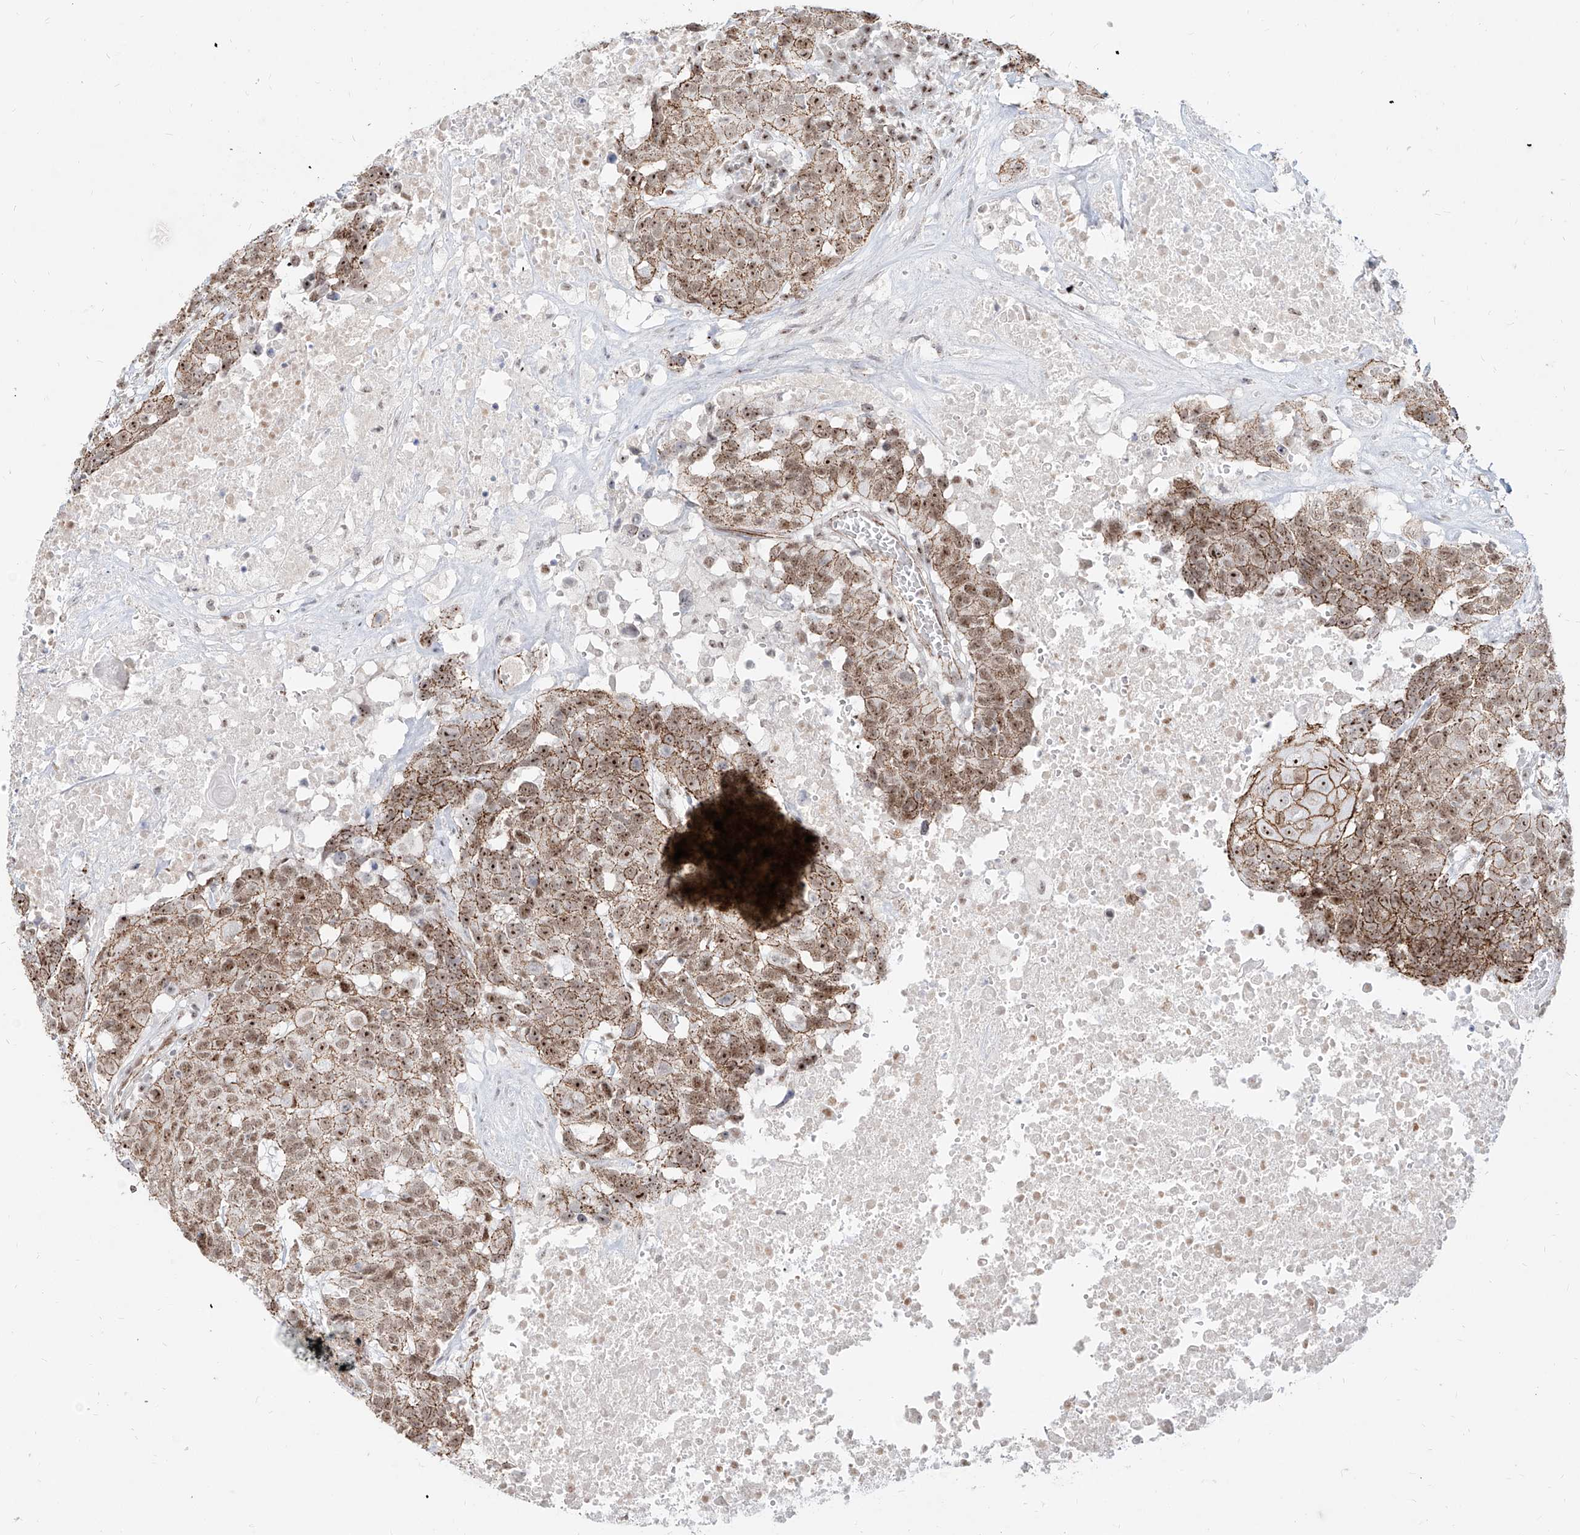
{"staining": {"intensity": "moderate", "quantity": ">75%", "location": "cytoplasmic/membranous,nuclear"}, "tissue": "head and neck cancer", "cell_type": "Tumor cells", "image_type": "cancer", "snomed": [{"axis": "morphology", "description": "Squamous cell carcinoma, NOS"}, {"axis": "topography", "description": "Head-Neck"}], "caption": "Protein expression by immunohistochemistry (IHC) reveals moderate cytoplasmic/membranous and nuclear positivity in about >75% of tumor cells in head and neck cancer (squamous cell carcinoma). Nuclei are stained in blue.", "gene": "ZNF710", "patient": {"sex": "male", "age": 66}}